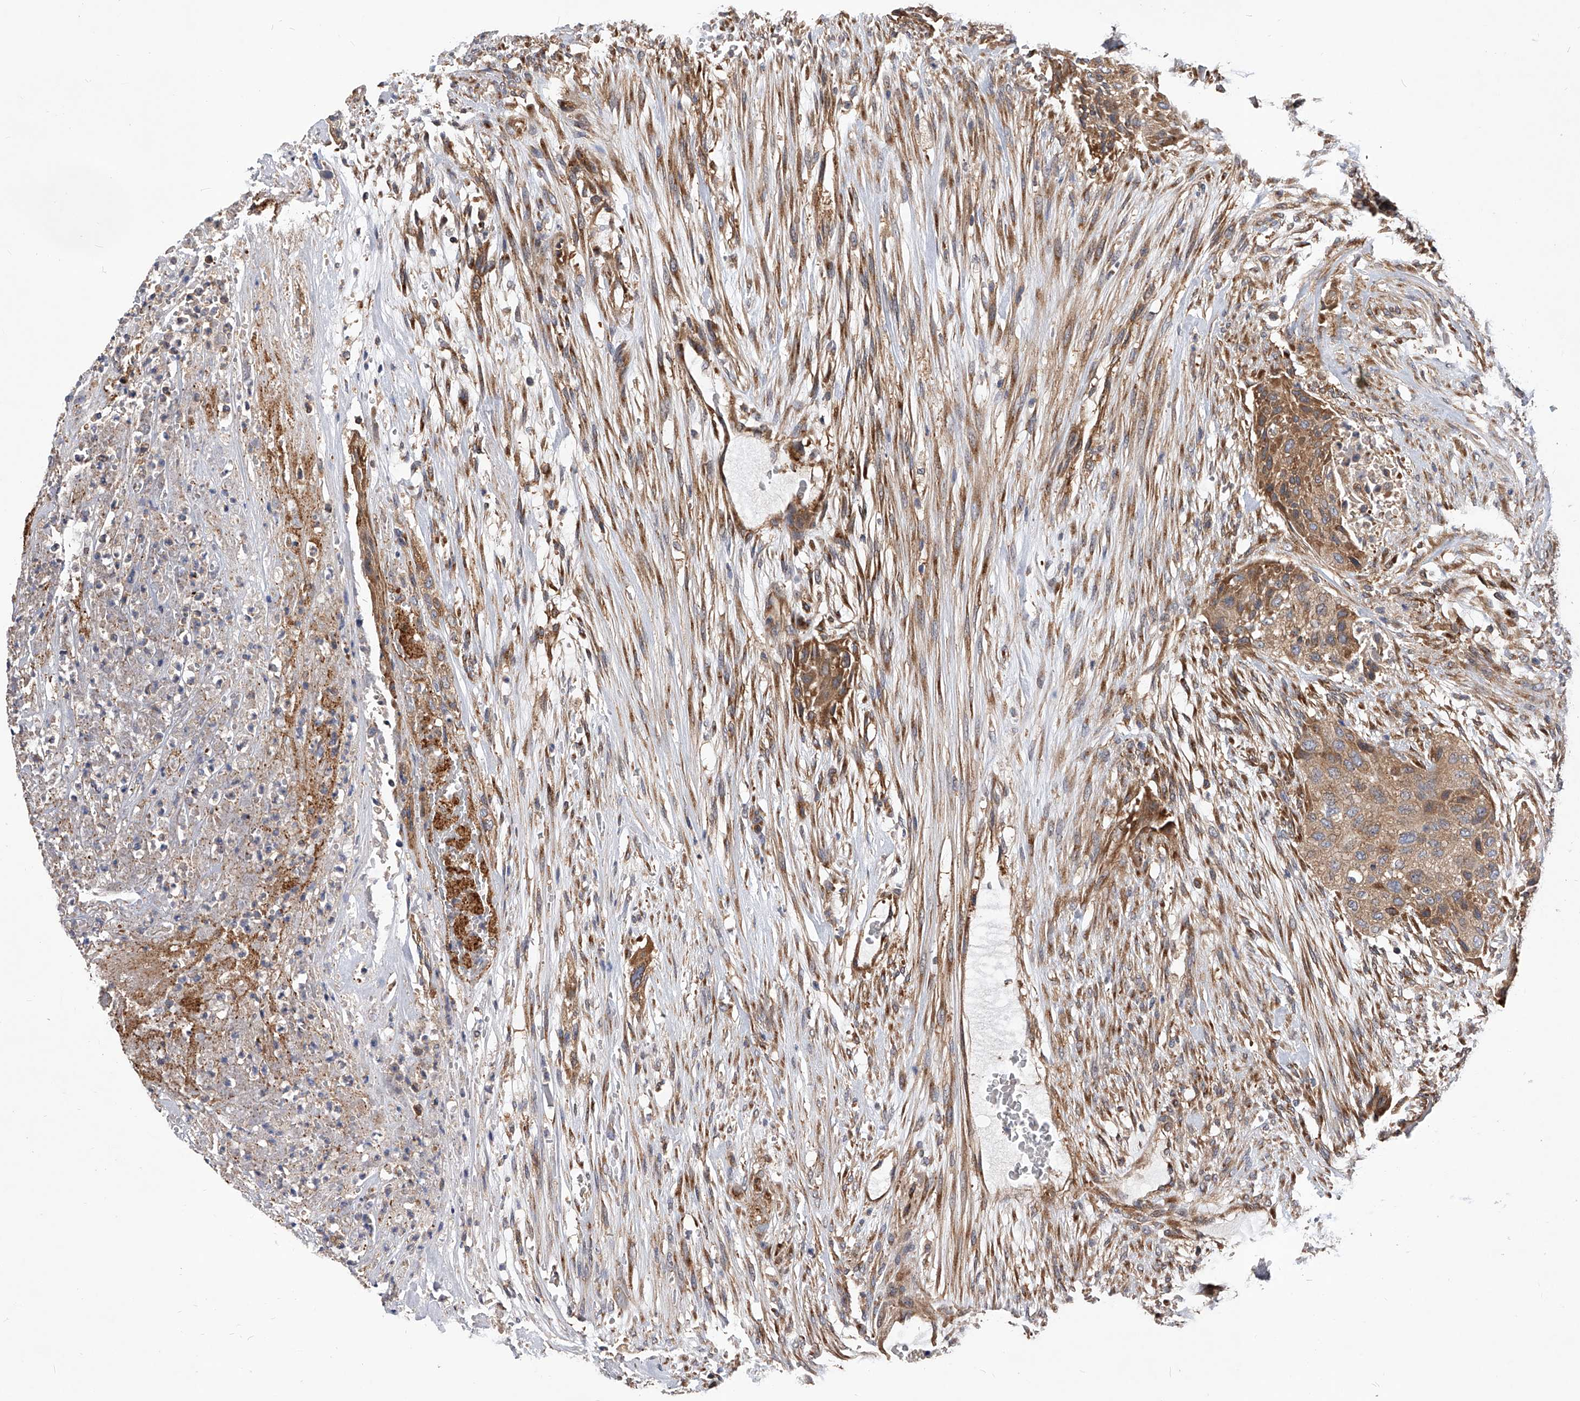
{"staining": {"intensity": "moderate", "quantity": ">75%", "location": "cytoplasmic/membranous"}, "tissue": "urothelial cancer", "cell_type": "Tumor cells", "image_type": "cancer", "snomed": [{"axis": "morphology", "description": "Urothelial carcinoma, High grade"}, {"axis": "topography", "description": "Urinary bladder"}], "caption": "Human urothelial carcinoma (high-grade) stained for a protein (brown) shows moderate cytoplasmic/membranous positive expression in about >75% of tumor cells.", "gene": "CFAP410", "patient": {"sex": "male", "age": 35}}